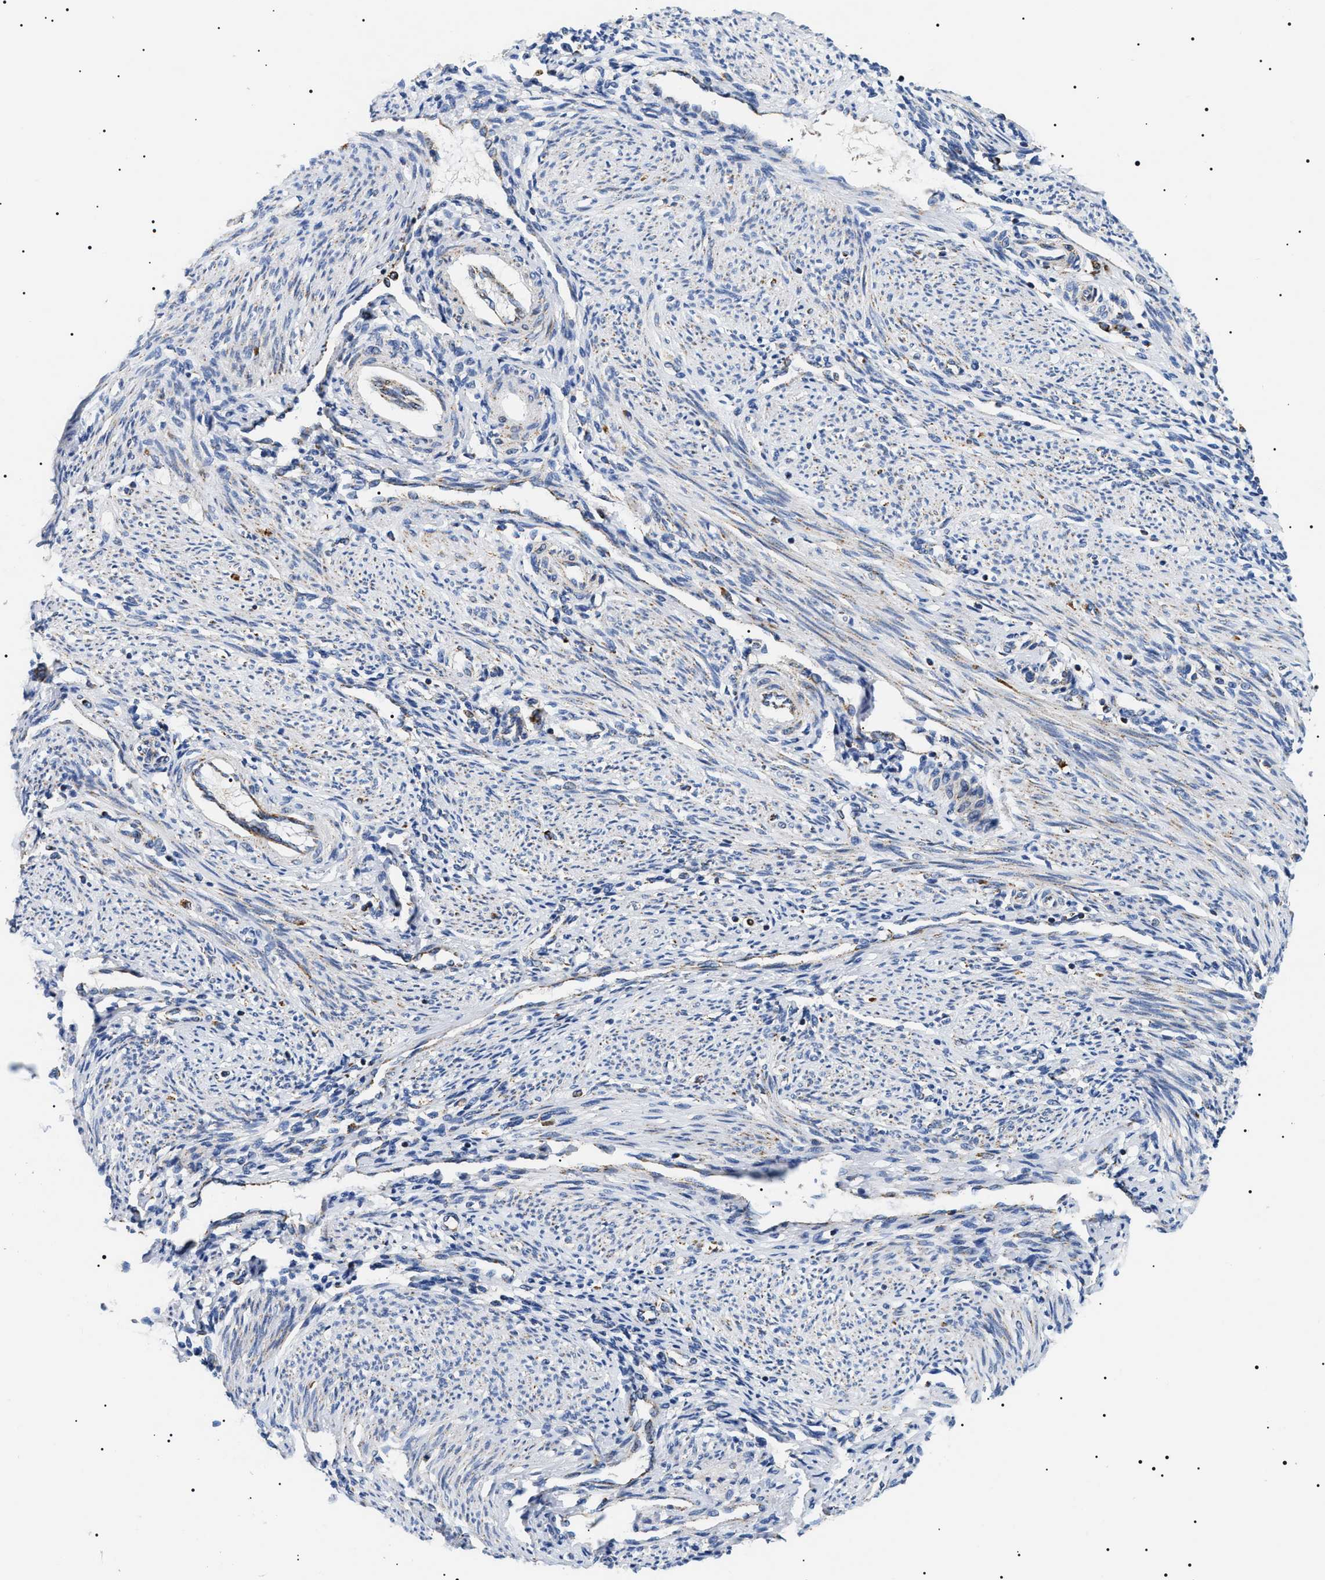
{"staining": {"intensity": "negative", "quantity": "none", "location": "none"}, "tissue": "endometrium", "cell_type": "Cells in endometrial stroma", "image_type": "normal", "snomed": [{"axis": "morphology", "description": "Normal tissue, NOS"}, {"axis": "topography", "description": "Endometrium"}], "caption": "Immunohistochemistry micrograph of benign endometrium: human endometrium stained with DAB (3,3'-diaminobenzidine) reveals no significant protein positivity in cells in endometrial stroma. (Brightfield microscopy of DAB immunohistochemistry (IHC) at high magnification).", "gene": "OXSM", "patient": {"sex": "female", "age": 42}}